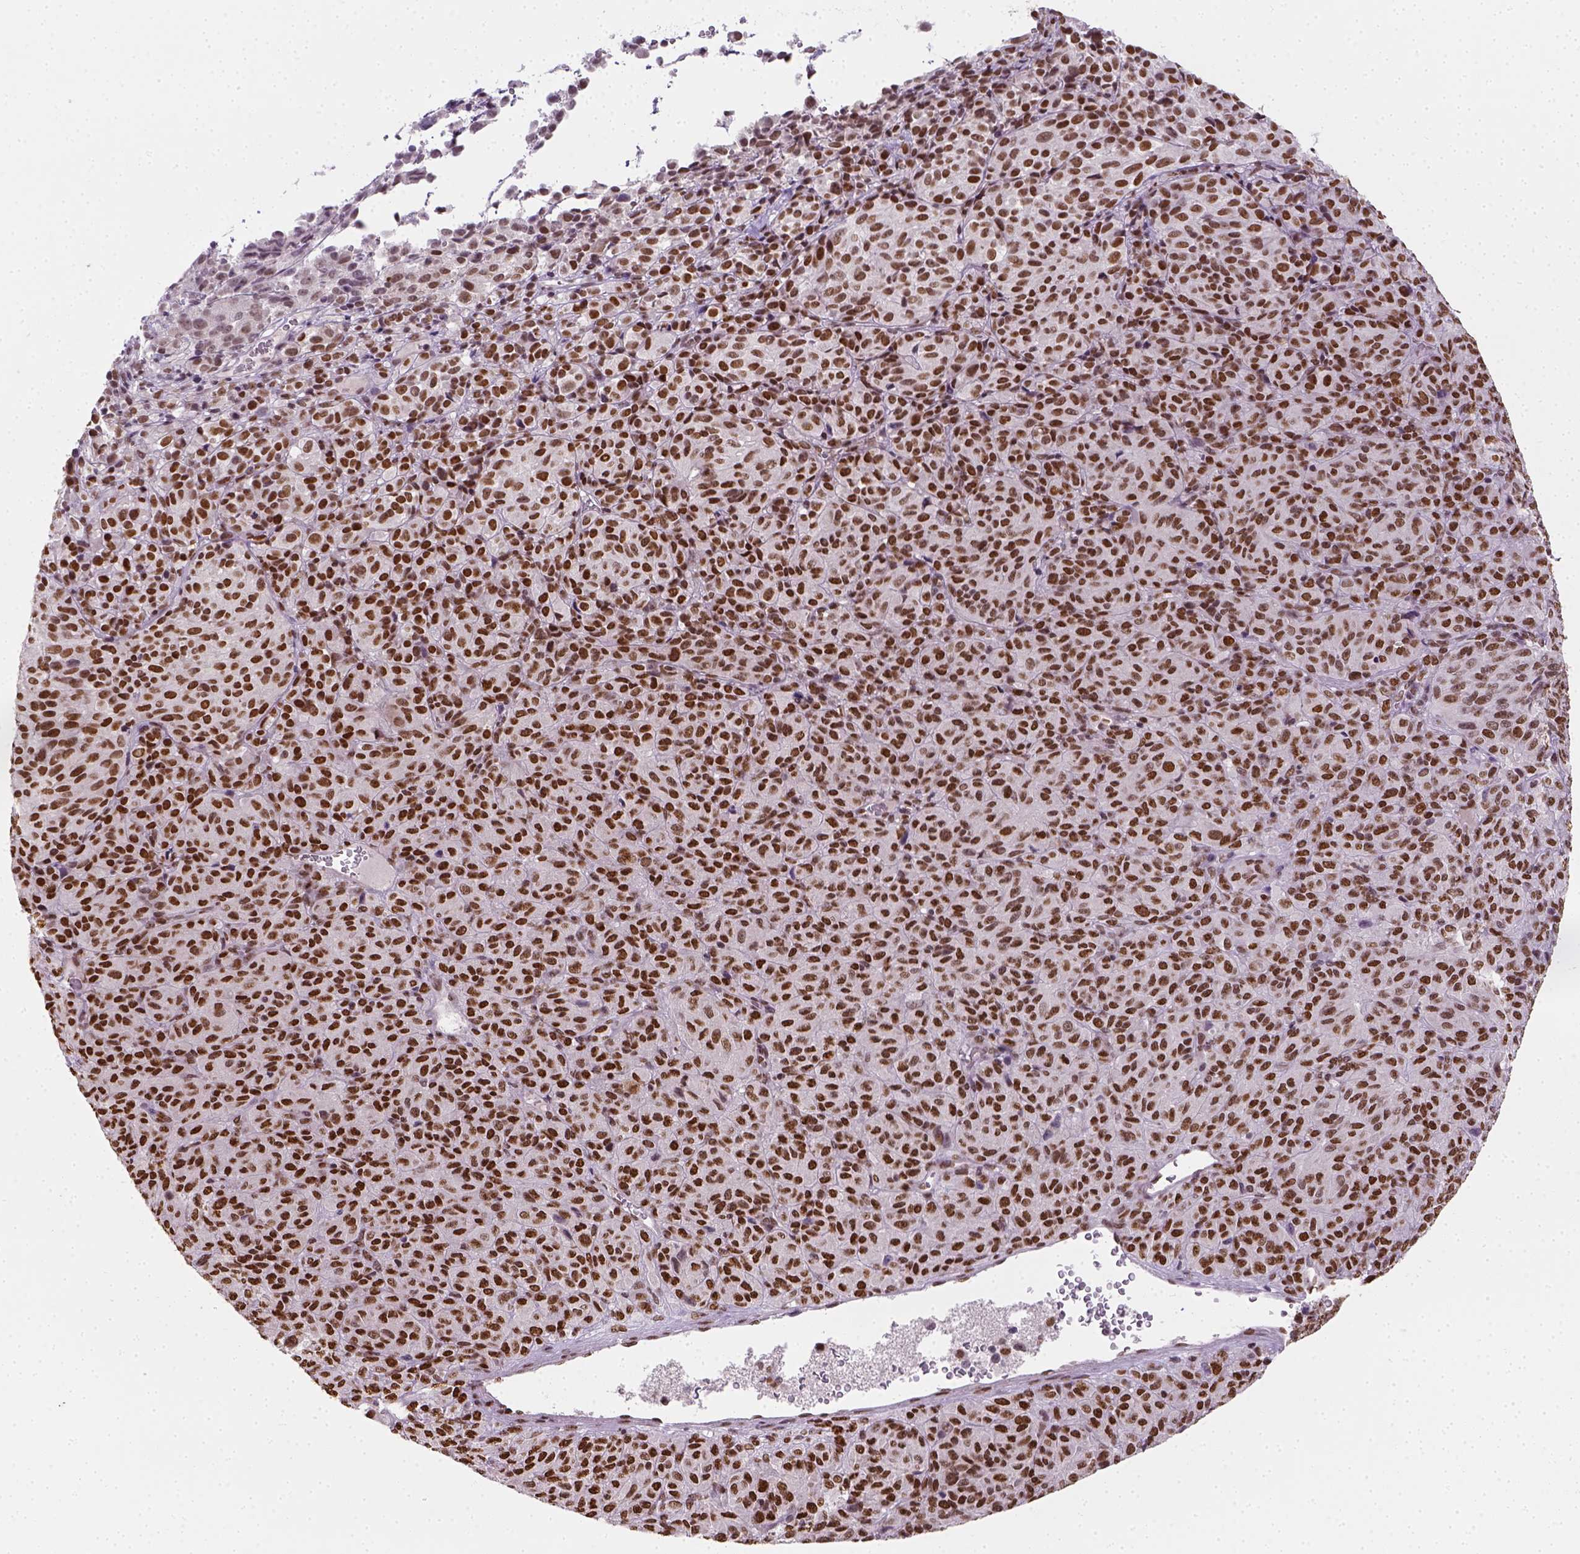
{"staining": {"intensity": "strong", "quantity": ">75%", "location": "nuclear"}, "tissue": "melanoma", "cell_type": "Tumor cells", "image_type": "cancer", "snomed": [{"axis": "morphology", "description": "Malignant melanoma, Metastatic site"}, {"axis": "topography", "description": "Brain"}], "caption": "Tumor cells display strong nuclear staining in approximately >75% of cells in melanoma. (DAB = brown stain, brightfield microscopy at high magnification).", "gene": "FANCE", "patient": {"sex": "female", "age": 56}}